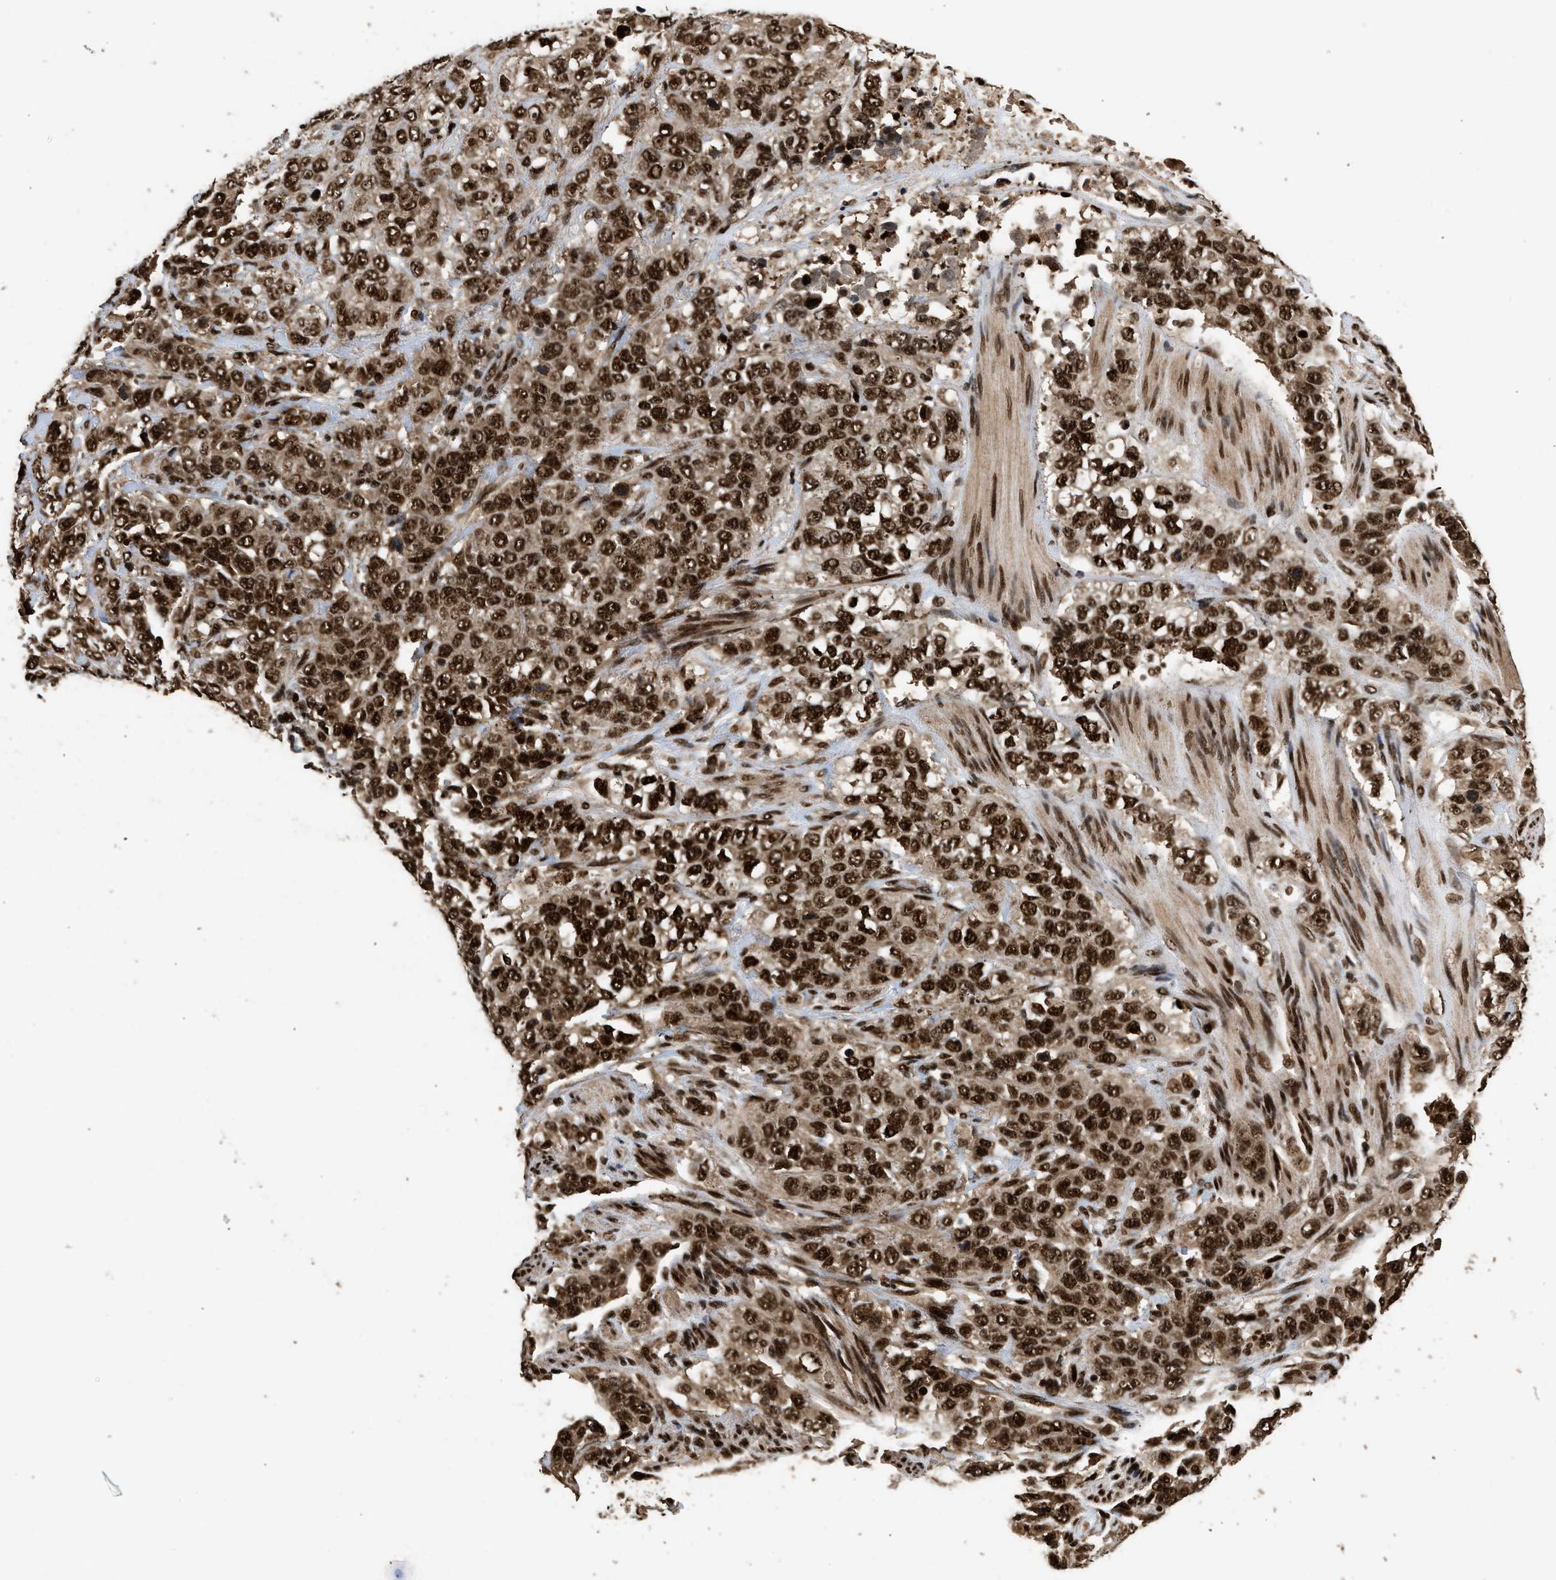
{"staining": {"intensity": "strong", "quantity": ">75%", "location": "nuclear"}, "tissue": "stomach cancer", "cell_type": "Tumor cells", "image_type": "cancer", "snomed": [{"axis": "morphology", "description": "Adenocarcinoma, NOS"}, {"axis": "topography", "description": "Stomach"}], "caption": "Adenocarcinoma (stomach) was stained to show a protein in brown. There is high levels of strong nuclear positivity in approximately >75% of tumor cells. The staining was performed using DAB, with brown indicating positive protein expression. Nuclei are stained blue with hematoxylin.", "gene": "PPP4R3B", "patient": {"sex": "male", "age": 48}}